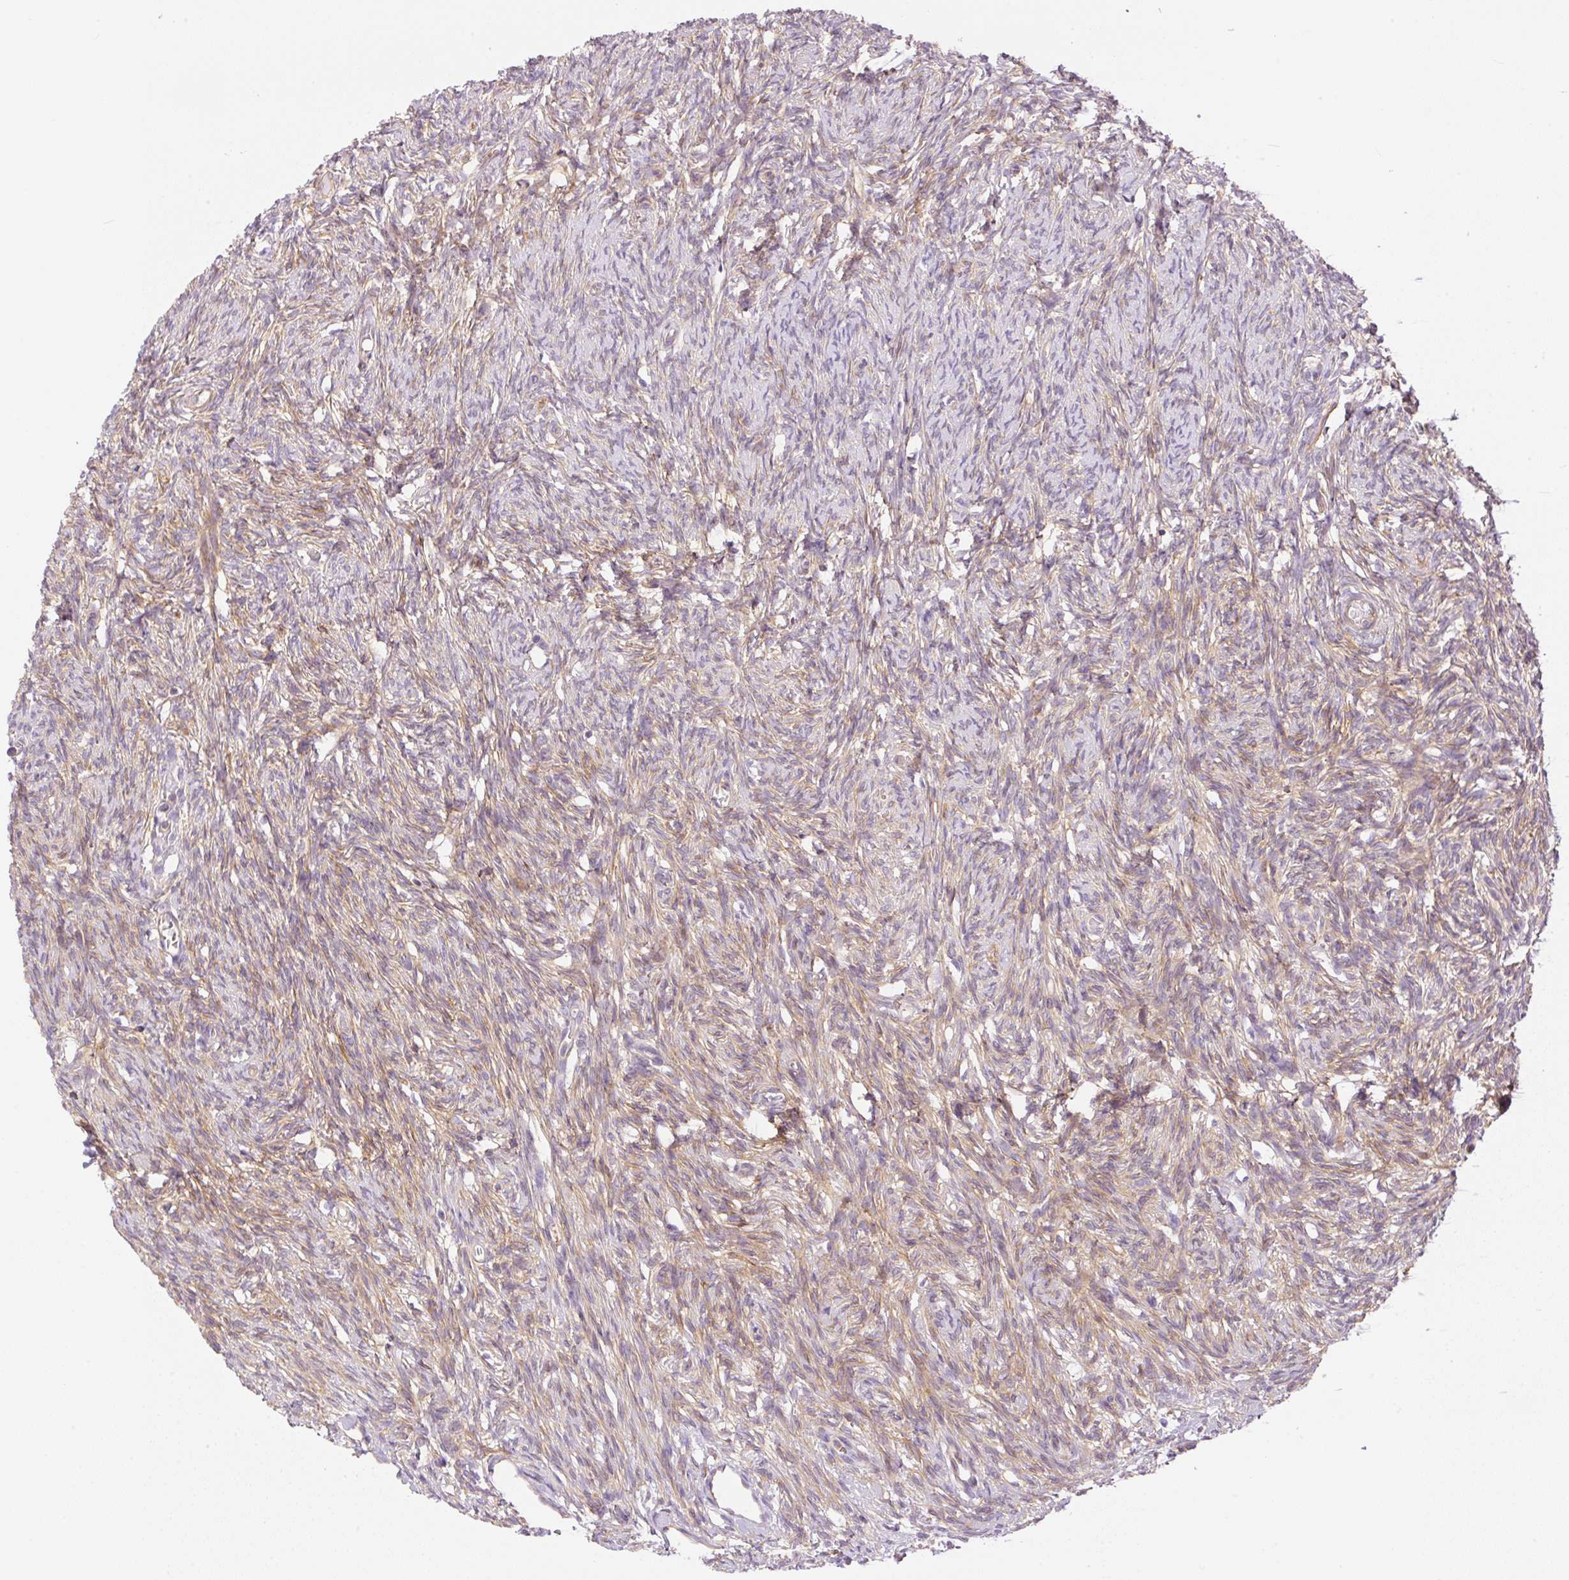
{"staining": {"intensity": "negative", "quantity": "none", "location": "none"}, "tissue": "ovary", "cell_type": "Follicle cells", "image_type": "normal", "snomed": [{"axis": "morphology", "description": "Normal tissue, NOS"}, {"axis": "topography", "description": "Ovary"}], "caption": "High power microscopy histopathology image of an immunohistochemistry (IHC) histopathology image of unremarkable ovary, revealing no significant staining in follicle cells. The staining was performed using DAB (3,3'-diaminobenzidine) to visualize the protein expression in brown, while the nuclei were stained in blue with hematoxylin (Magnification: 20x).", "gene": "EHD1", "patient": {"sex": "female", "age": 33}}